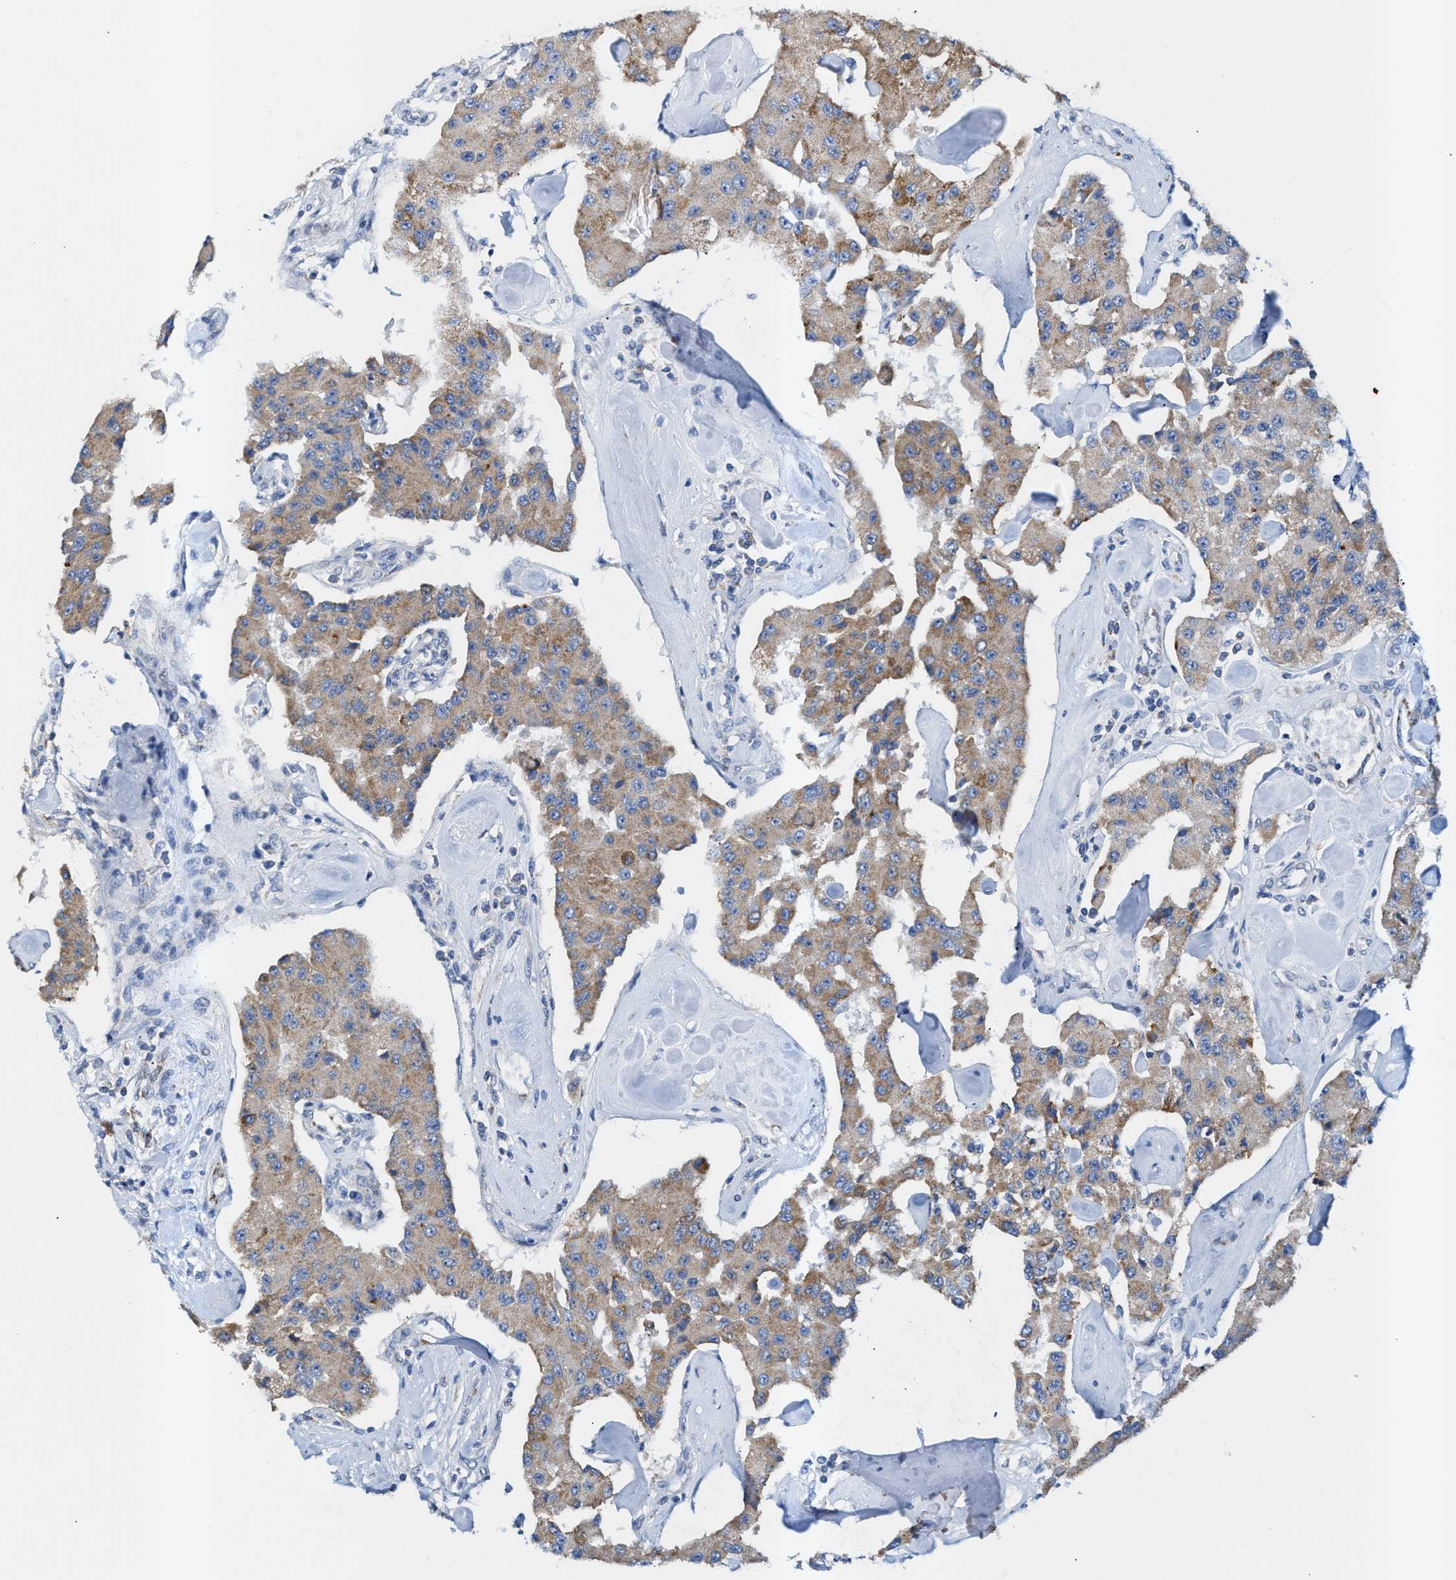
{"staining": {"intensity": "weak", "quantity": "25%-75%", "location": "cytoplasmic/membranous"}, "tissue": "carcinoid", "cell_type": "Tumor cells", "image_type": "cancer", "snomed": [{"axis": "morphology", "description": "Carcinoid, malignant, NOS"}, {"axis": "topography", "description": "Pancreas"}], "caption": "Immunohistochemical staining of carcinoid shows low levels of weak cytoplasmic/membranous staining in about 25%-75% of tumor cells.", "gene": "JAG1", "patient": {"sex": "male", "age": 41}}